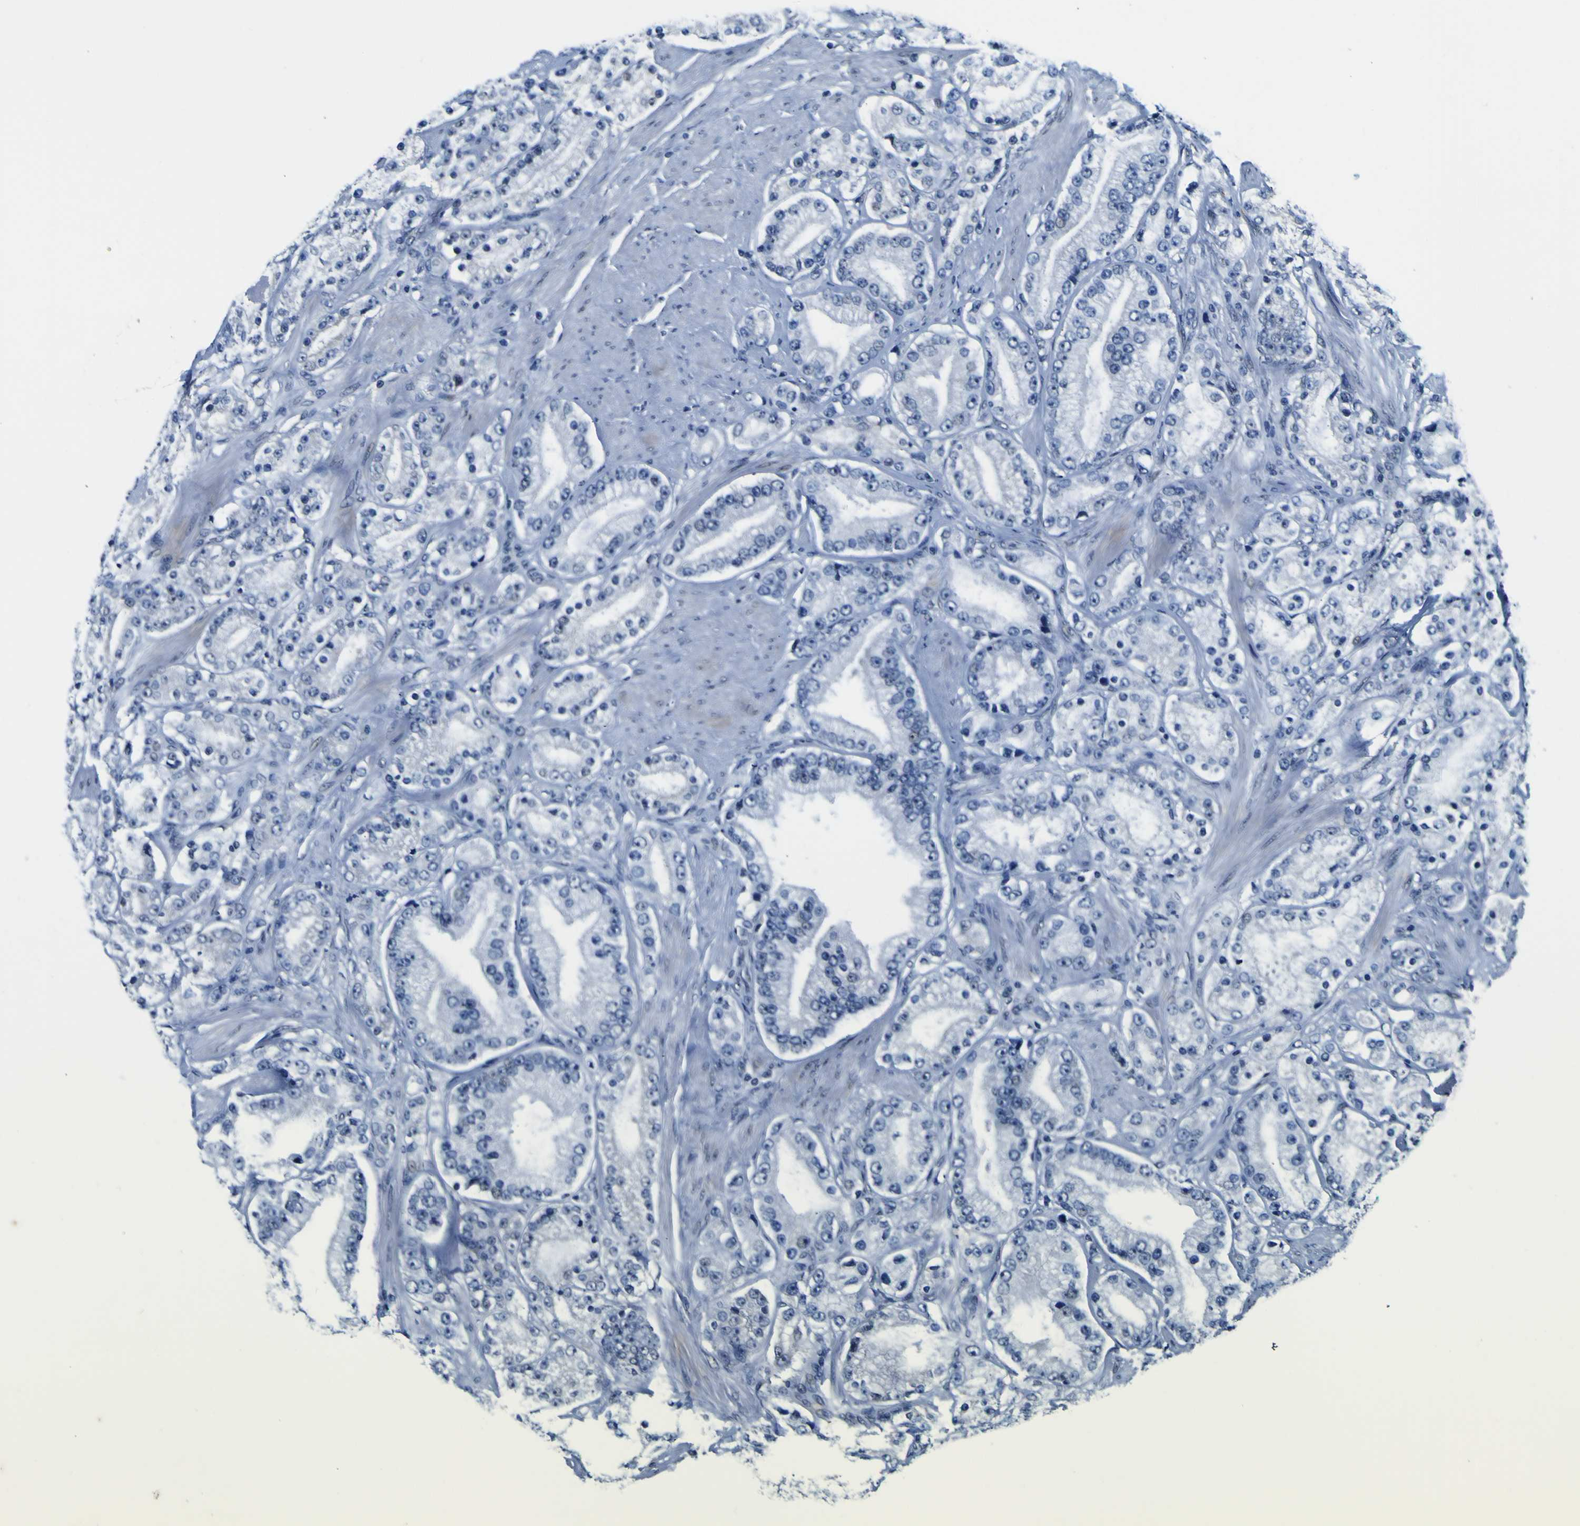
{"staining": {"intensity": "negative", "quantity": "none", "location": "none"}, "tissue": "prostate cancer", "cell_type": "Tumor cells", "image_type": "cancer", "snomed": [{"axis": "morphology", "description": "Adenocarcinoma, Low grade"}, {"axis": "topography", "description": "Prostate"}], "caption": "High magnification brightfield microscopy of prostate cancer stained with DAB (brown) and counterstained with hematoxylin (blue): tumor cells show no significant positivity. (DAB (3,3'-diaminobenzidine) immunohistochemistry with hematoxylin counter stain).", "gene": "CUL4B", "patient": {"sex": "male", "age": 63}}